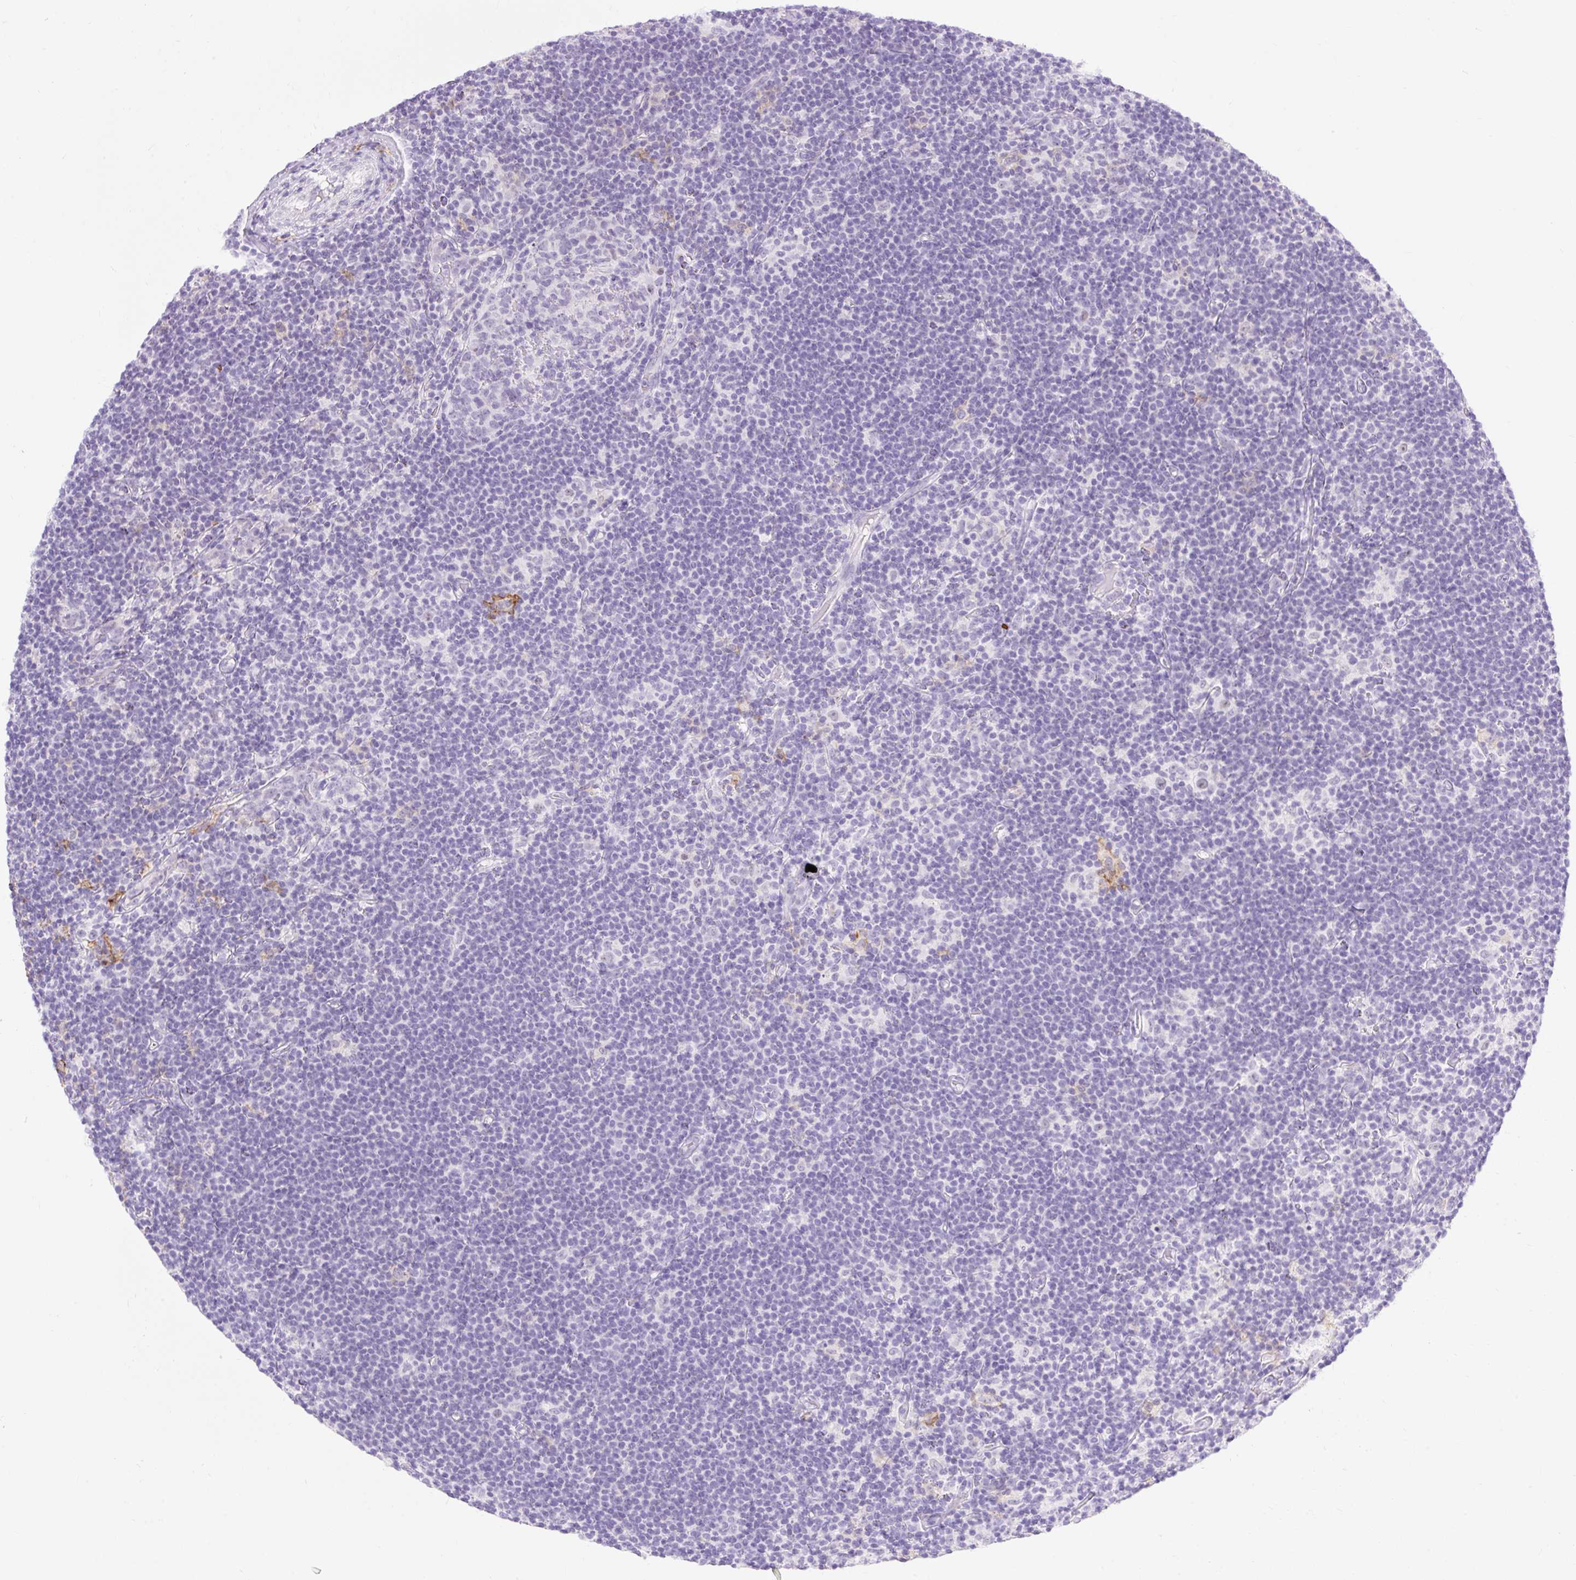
{"staining": {"intensity": "negative", "quantity": "none", "location": "none"}, "tissue": "lymphoma", "cell_type": "Tumor cells", "image_type": "cancer", "snomed": [{"axis": "morphology", "description": "Hodgkin's disease, NOS"}, {"axis": "topography", "description": "Lymph node"}], "caption": "An IHC micrograph of Hodgkin's disease is shown. There is no staining in tumor cells of Hodgkin's disease.", "gene": "SIGLEC1", "patient": {"sex": "female", "age": 57}}